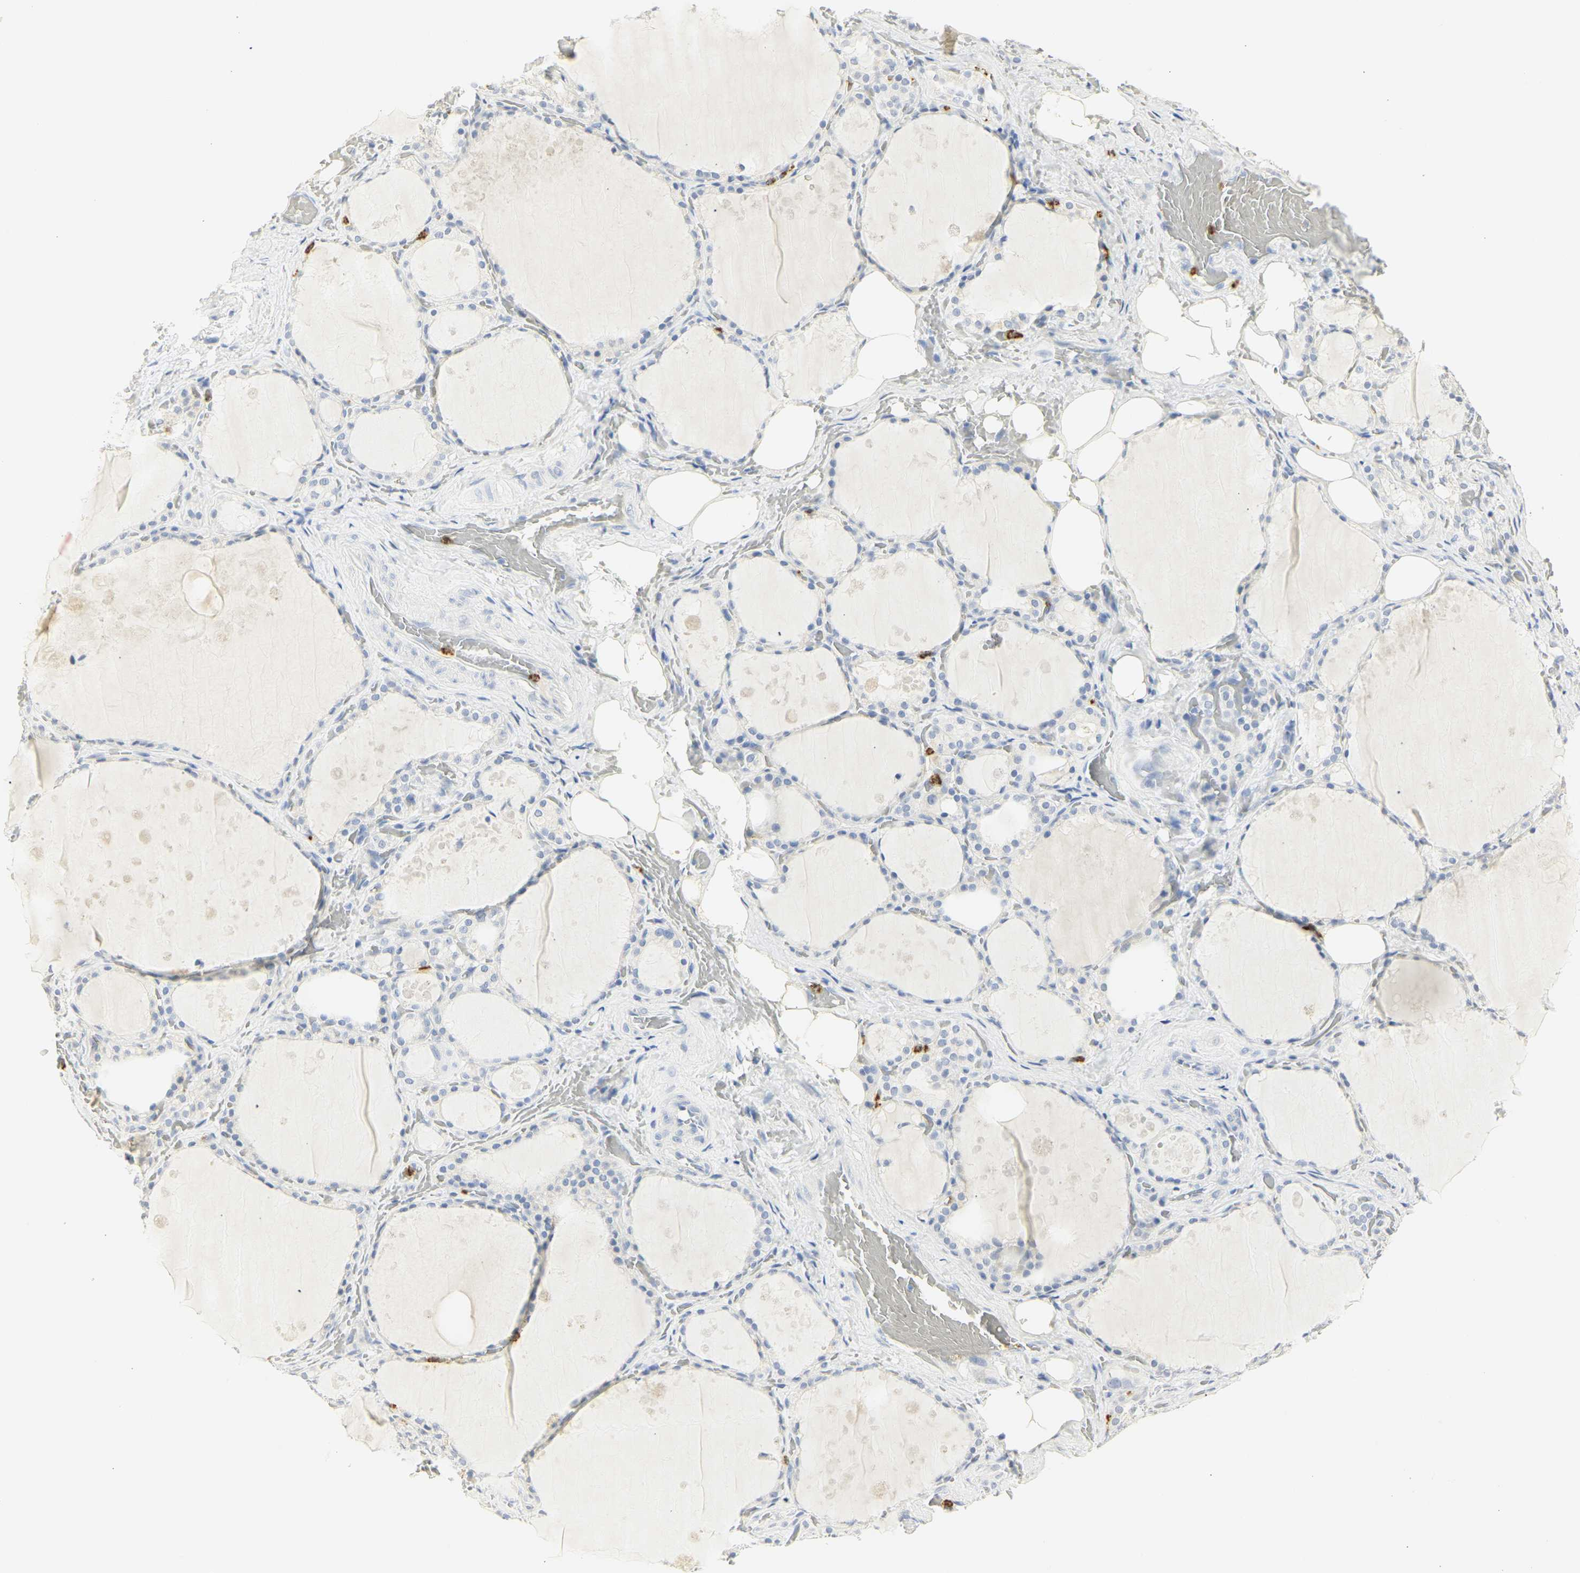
{"staining": {"intensity": "negative", "quantity": "none", "location": "none"}, "tissue": "thyroid gland", "cell_type": "Glandular cells", "image_type": "normal", "snomed": [{"axis": "morphology", "description": "Normal tissue, NOS"}, {"axis": "topography", "description": "Thyroid gland"}], "caption": "Immunohistochemical staining of unremarkable human thyroid gland demonstrates no significant expression in glandular cells. (Stains: DAB (3,3'-diaminobenzidine) immunohistochemistry with hematoxylin counter stain, Microscopy: brightfield microscopy at high magnification).", "gene": "MPO", "patient": {"sex": "male", "age": 61}}